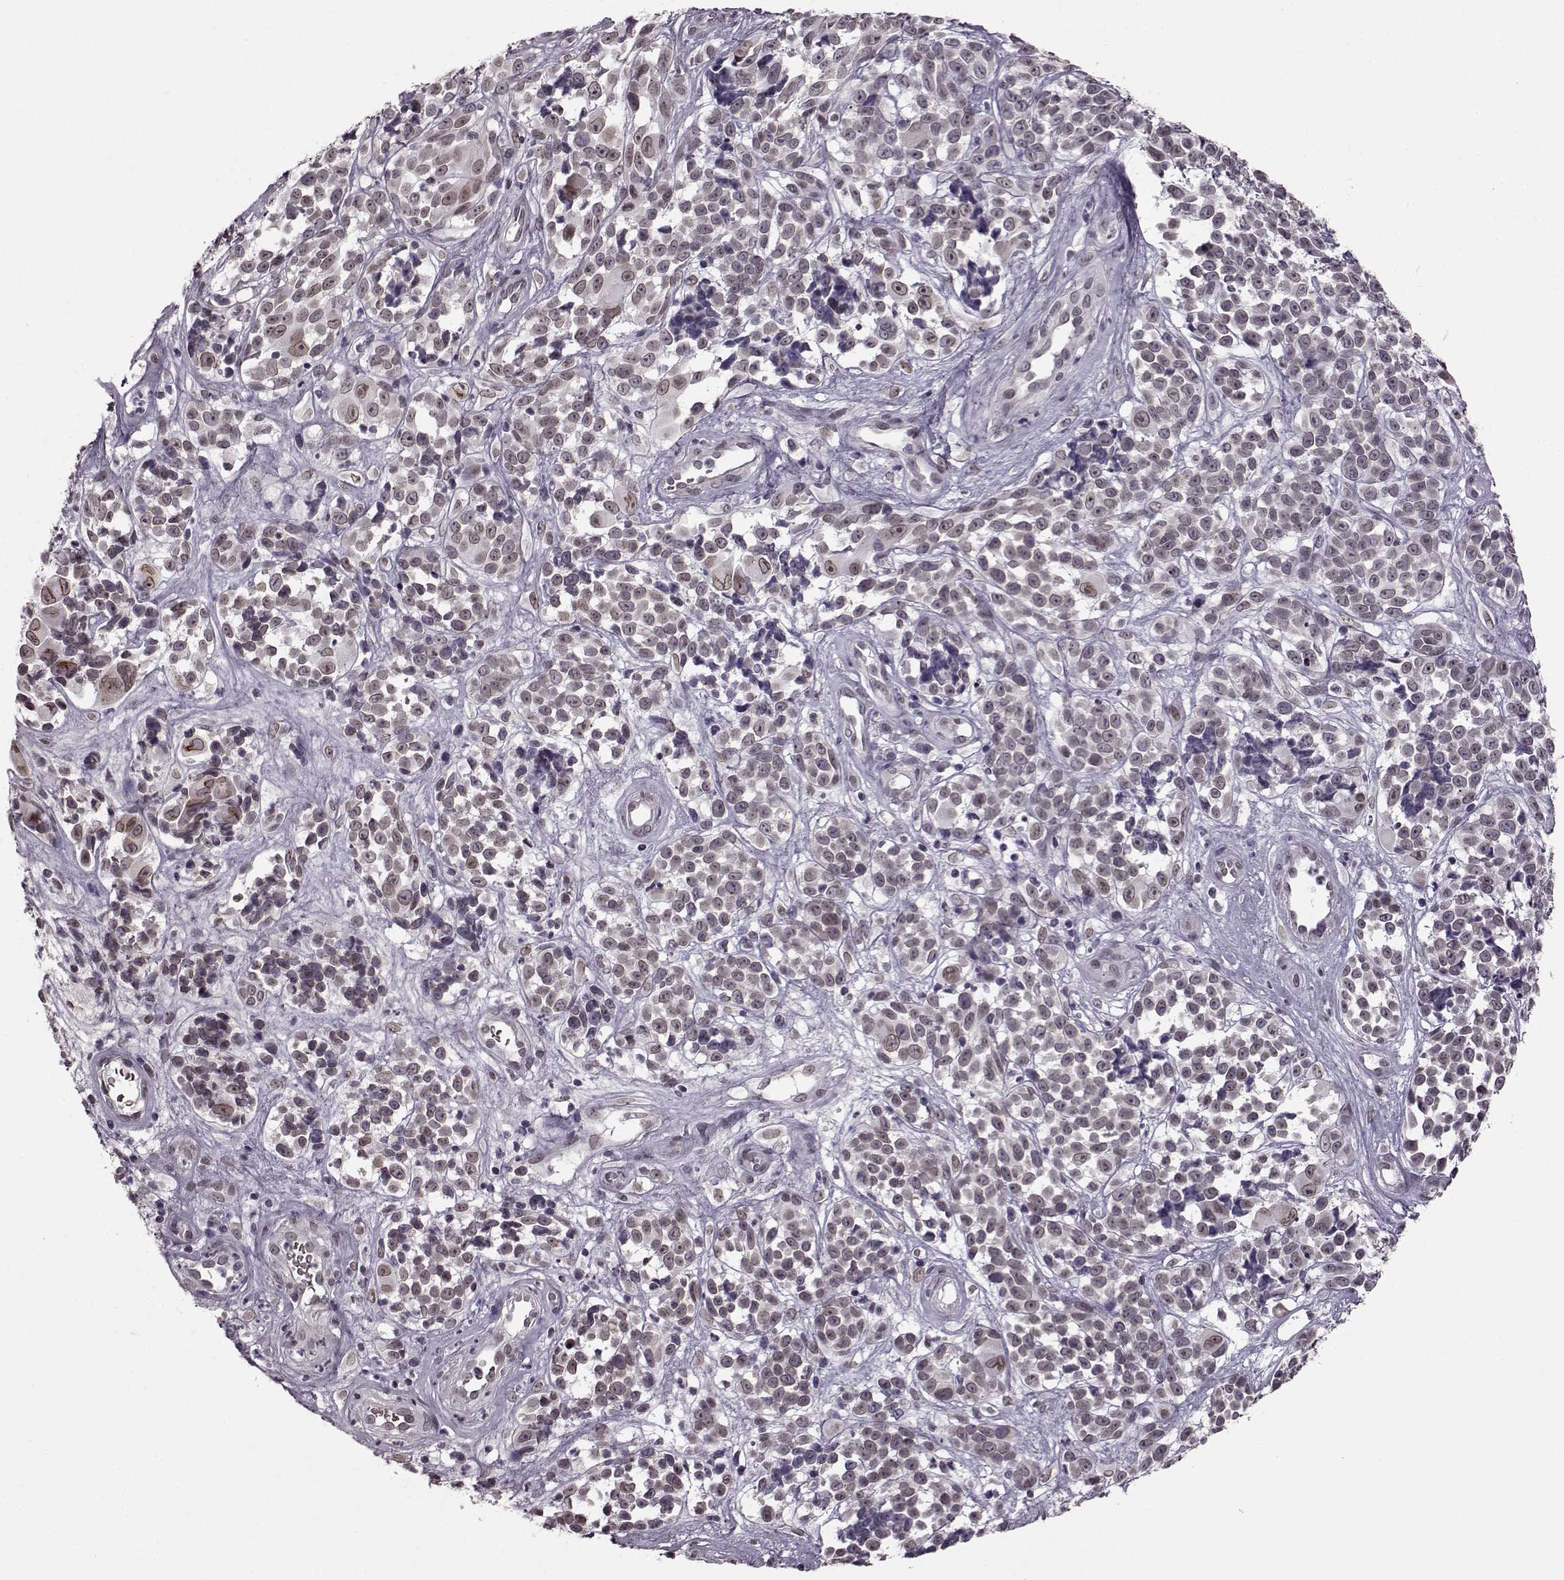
{"staining": {"intensity": "weak", "quantity": "<25%", "location": "nuclear"}, "tissue": "melanoma", "cell_type": "Tumor cells", "image_type": "cancer", "snomed": [{"axis": "morphology", "description": "Malignant melanoma, NOS"}, {"axis": "topography", "description": "Skin"}], "caption": "This histopathology image is of malignant melanoma stained with immunohistochemistry (IHC) to label a protein in brown with the nuclei are counter-stained blue. There is no positivity in tumor cells. (Immunohistochemistry (ihc), brightfield microscopy, high magnification).", "gene": "STX1B", "patient": {"sex": "female", "age": 88}}